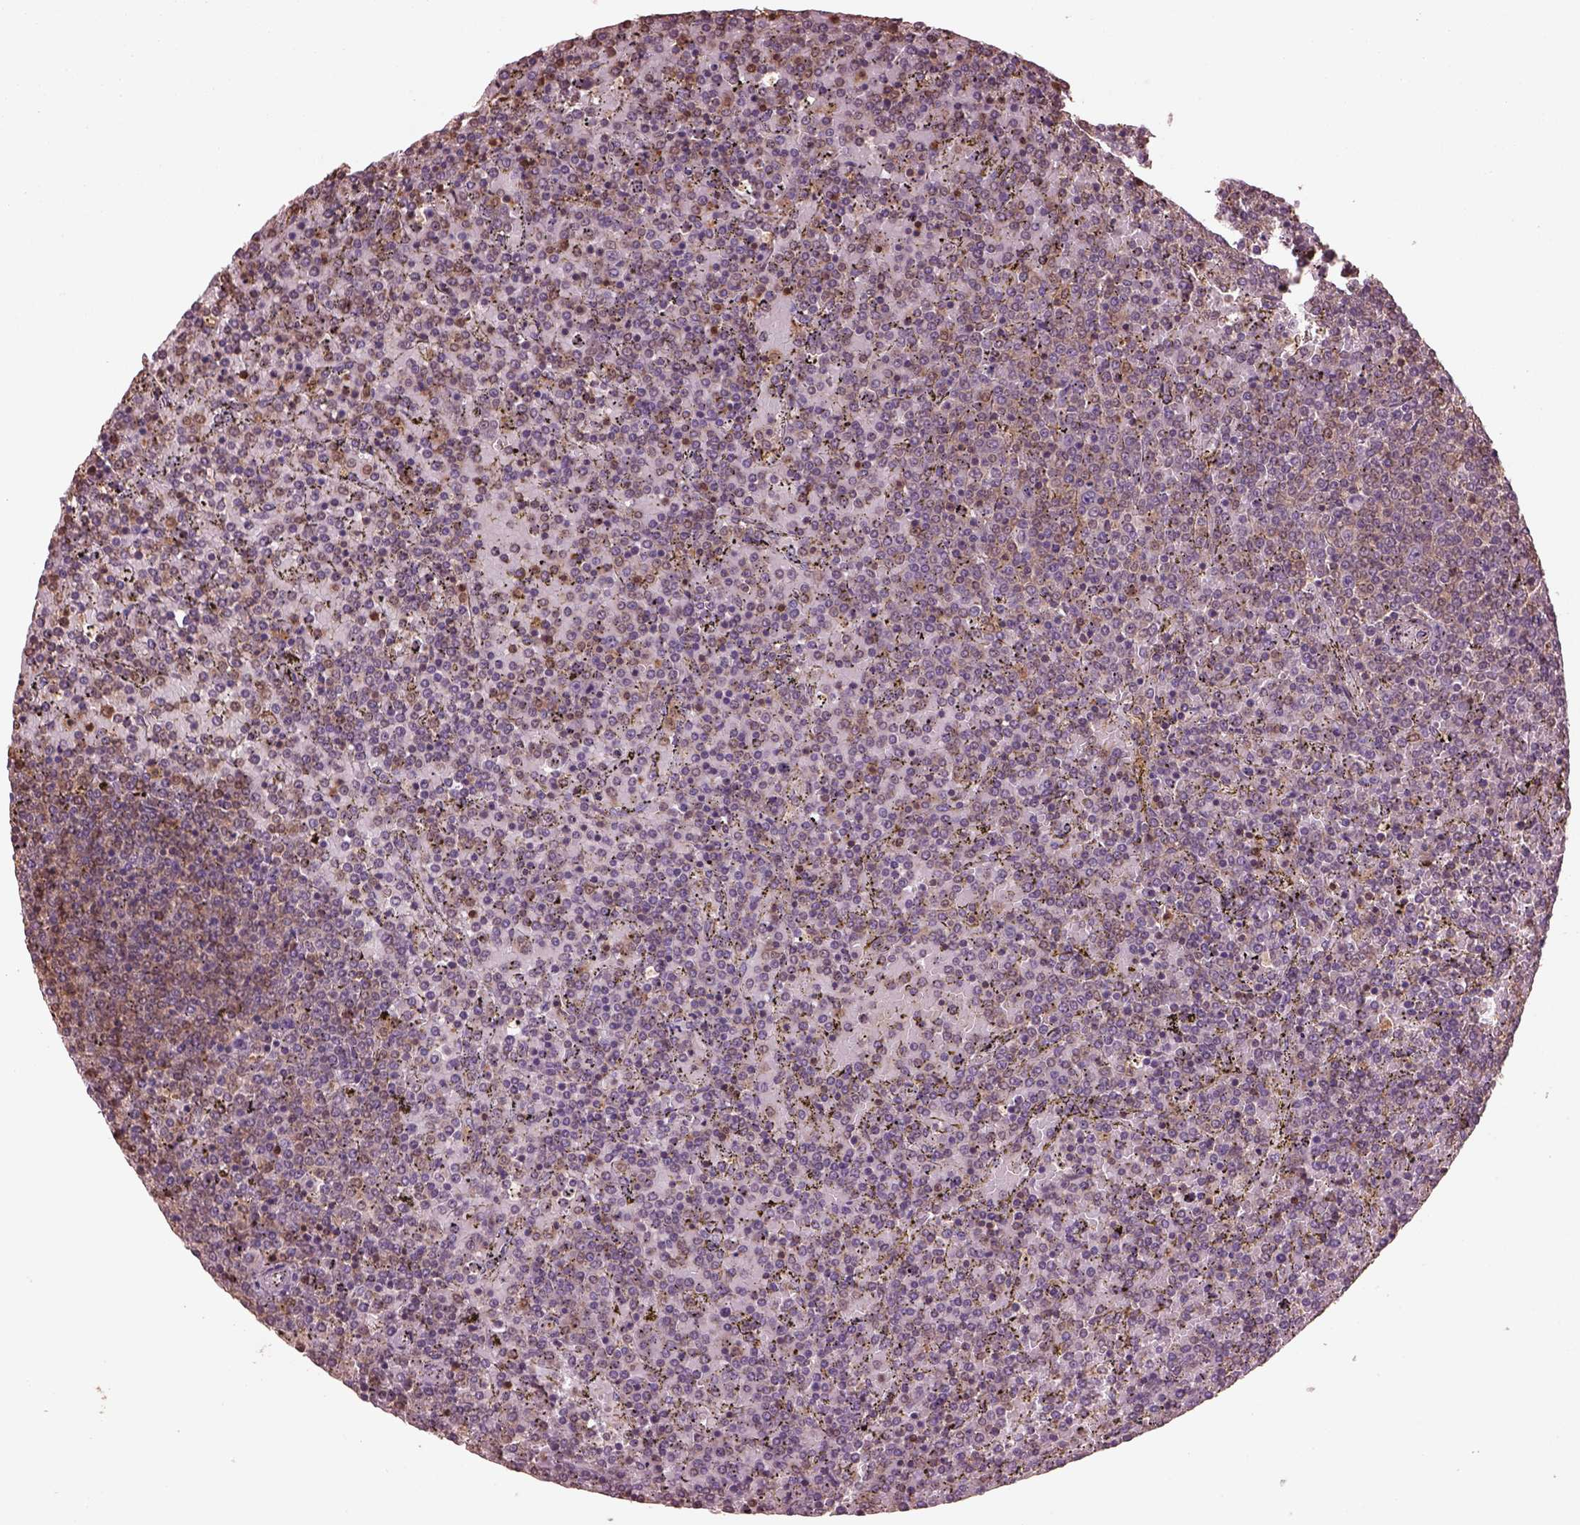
{"staining": {"intensity": "weak", "quantity": "<25%", "location": "cytoplasmic/membranous,nuclear"}, "tissue": "lymphoma", "cell_type": "Tumor cells", "image_type": "cancer", "snomed": [{"axis": "morphology", "description": "Malignant lymphoma, non-Hodgkin's type, Low grade"}, {"axis": "topography", "description": "Spleen"}], "caption": "Immunohistochemistry (IHC) image of neoplastic tissue: human malignant lymphoma, non-Hodgkin's type (low-grade) stained with DAB shows no significant protein expression in tumor cells.", "gene": "IL31RA", "patient": {"sex": "female", "age": 77}}